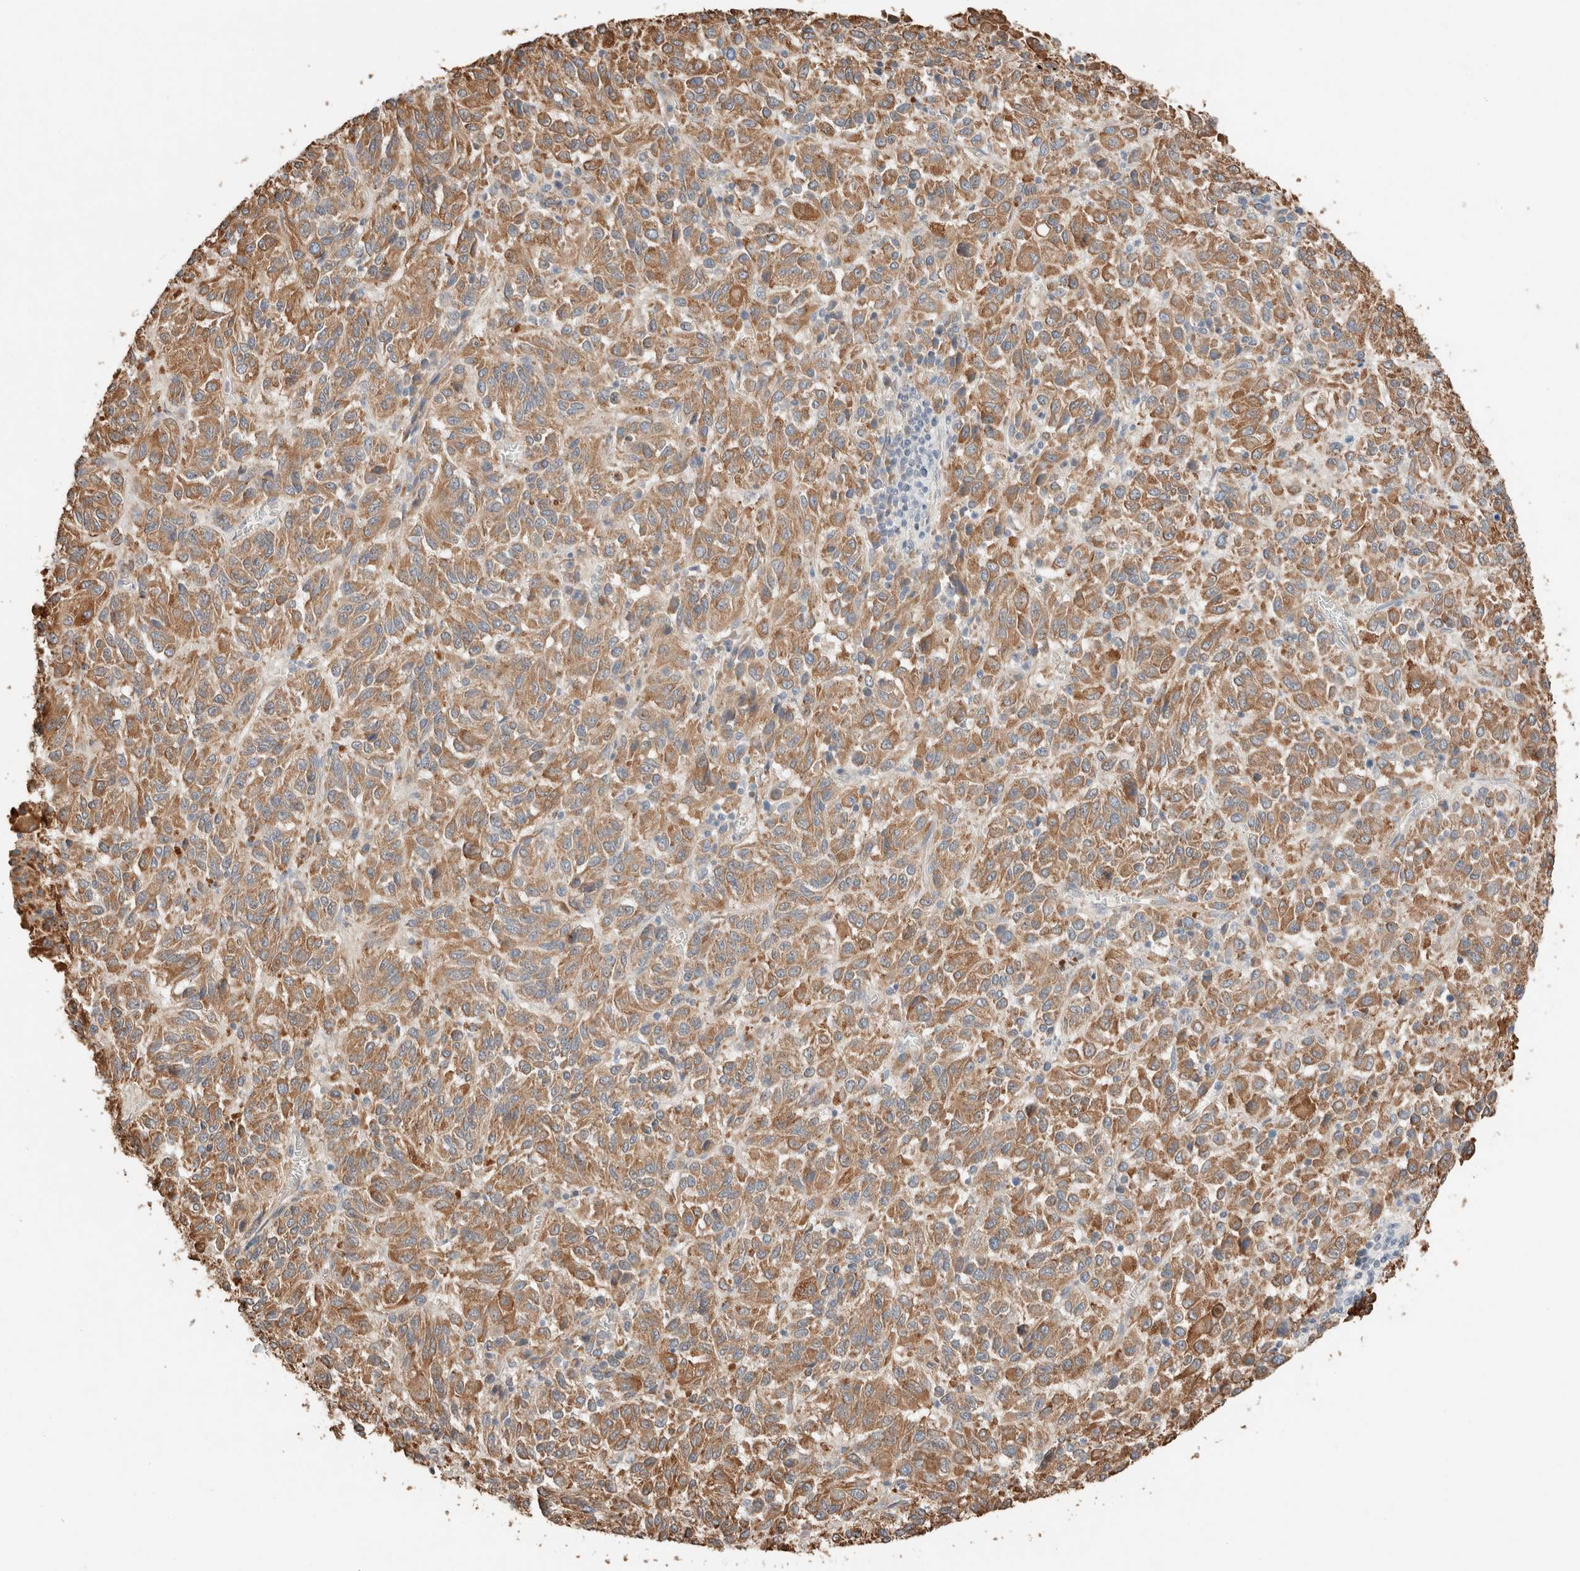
{"staining": {"intensity": "moderate", "quantity": ">75%", "location": "cytoplasmic/membranous"}, "tissue": "melanoma", "cell_type": "Tumor cells", "image_type": "cancer", "snomed": [{"axis": "morphology", "description": "Malignant melanoma, Metastatic site"}, {"axis": "topography", "description": "Lung"}], "caption": "Protein staining of melanoma tissue exhibits moderate cytoplasmic/membranous positivity in approximately >75% of tumor cells.", "gene": "TUBD1", "patient": {"sex": "male", "age": 64}}